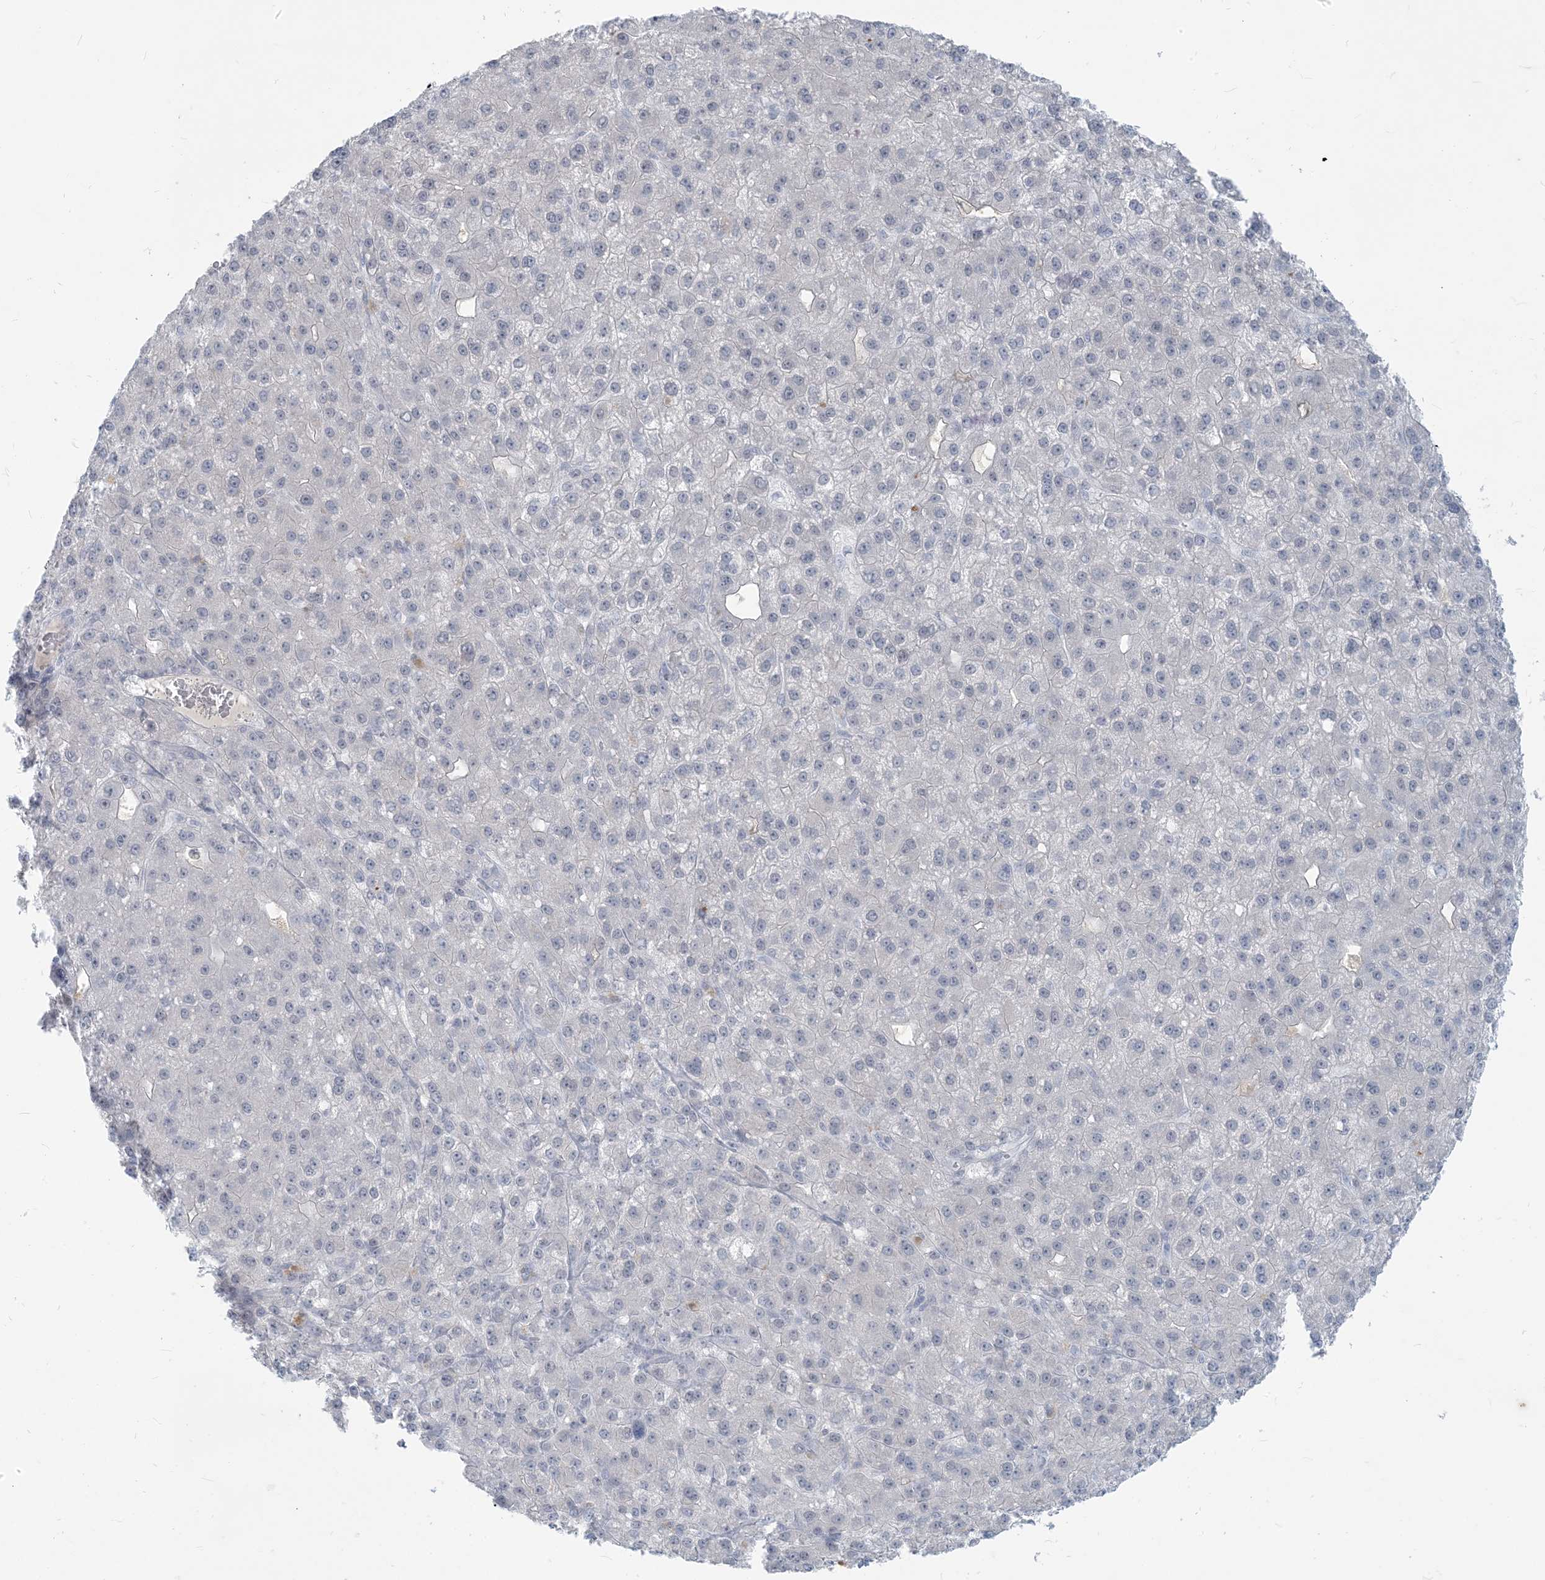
{"staining": {"intensity": "negative", "quantity": "none", "location": "none"}, "tissue": "liver cancer", "cell_type": "Tumor cells", "image_type": "cancer", "snomed": [{"axis": "morphology", "description": "Carcinoma, Hepatocellular, NOS"}, {"axis": "topography", "description": "Liver"}], "caption": "Liver cancer (hepatocellular carcinoma) was stained to show a protein in brown. There is no significant positivity in tumor cells.", "gene": "SCML1", "patient": {"sex": "male", "age": 67}}